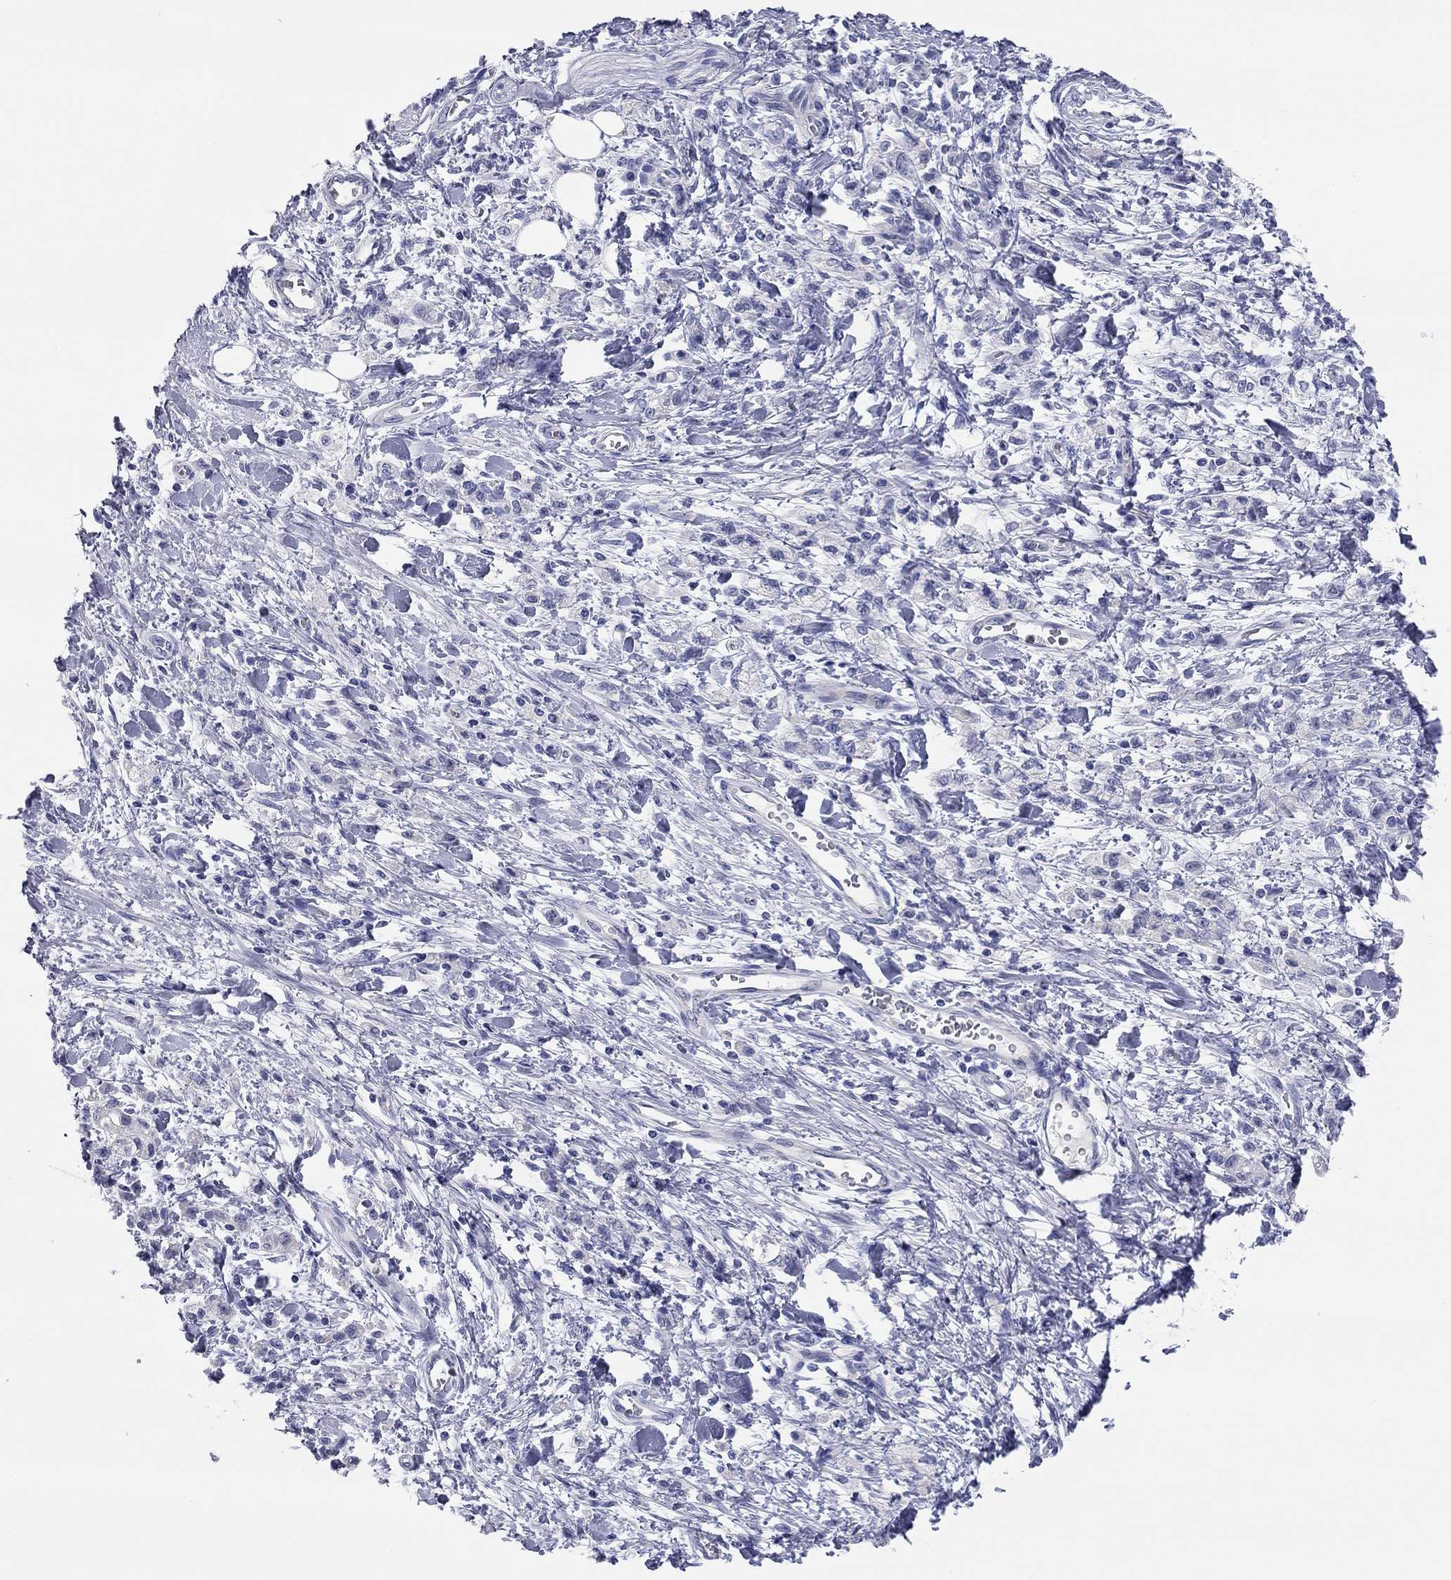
{"staining": {"intensity": "negative", "quantity": "none", "location": "none"}, "tissue": "stomach cancer", "cell_type": "Tumor cells", "image_type": "cancer", "snomed": [{"axis": "morphology", "description": "Adenocarcinoma, NOS"}, {"axis": "topography", "description": "Stomach"}], "caption": "Photomicrograph shows no significant protein positivity in tumor cells of stomach adenocarcinoma.", "gene": "TMEM221", "patient": {"sex": "male", "age": 77}}